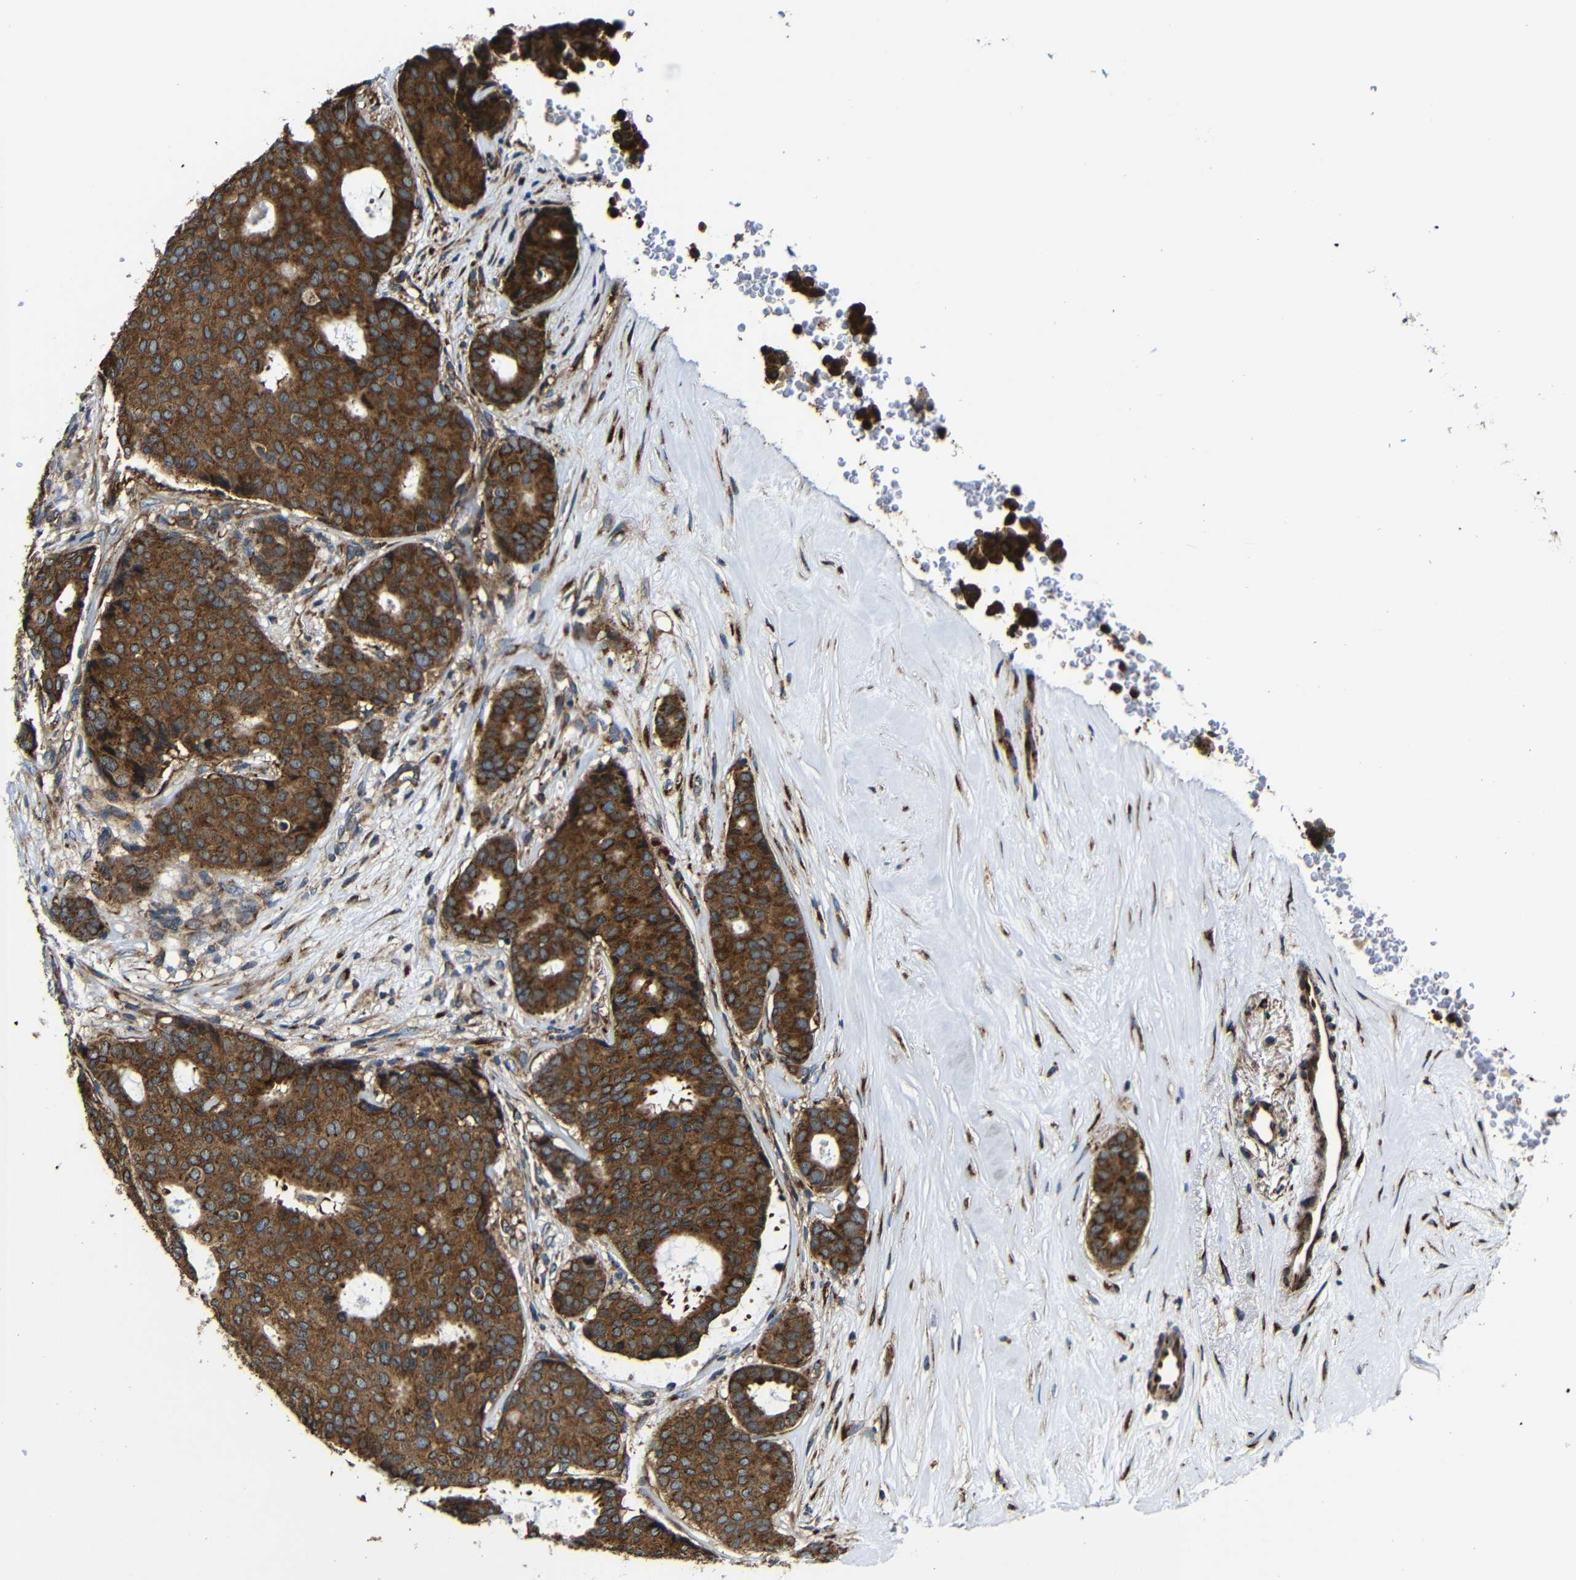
{"staining": {"intensity": "strong", "quantity": ">75%", "location": "cytoplasmic/membranous"}, "tissue": "breast cancer", "cell_type": "Tumor cells", "image_type": "cancer", "snomed": [{"axis": "morphology", "description": "Duct carcinoma"}, {"axis": "topography", "description": "Breast"}], "caption": "IHC of human intraductal carcinoma (breast) exhibits high levels of strong cytoplasmic/membranous positivity in about >75% of tumor cells. (brown staining indicates protein expression, while blue staining denotes nuclei).", "gene": "ABCE1", "patient": {"sex": "female", "age": 75}}